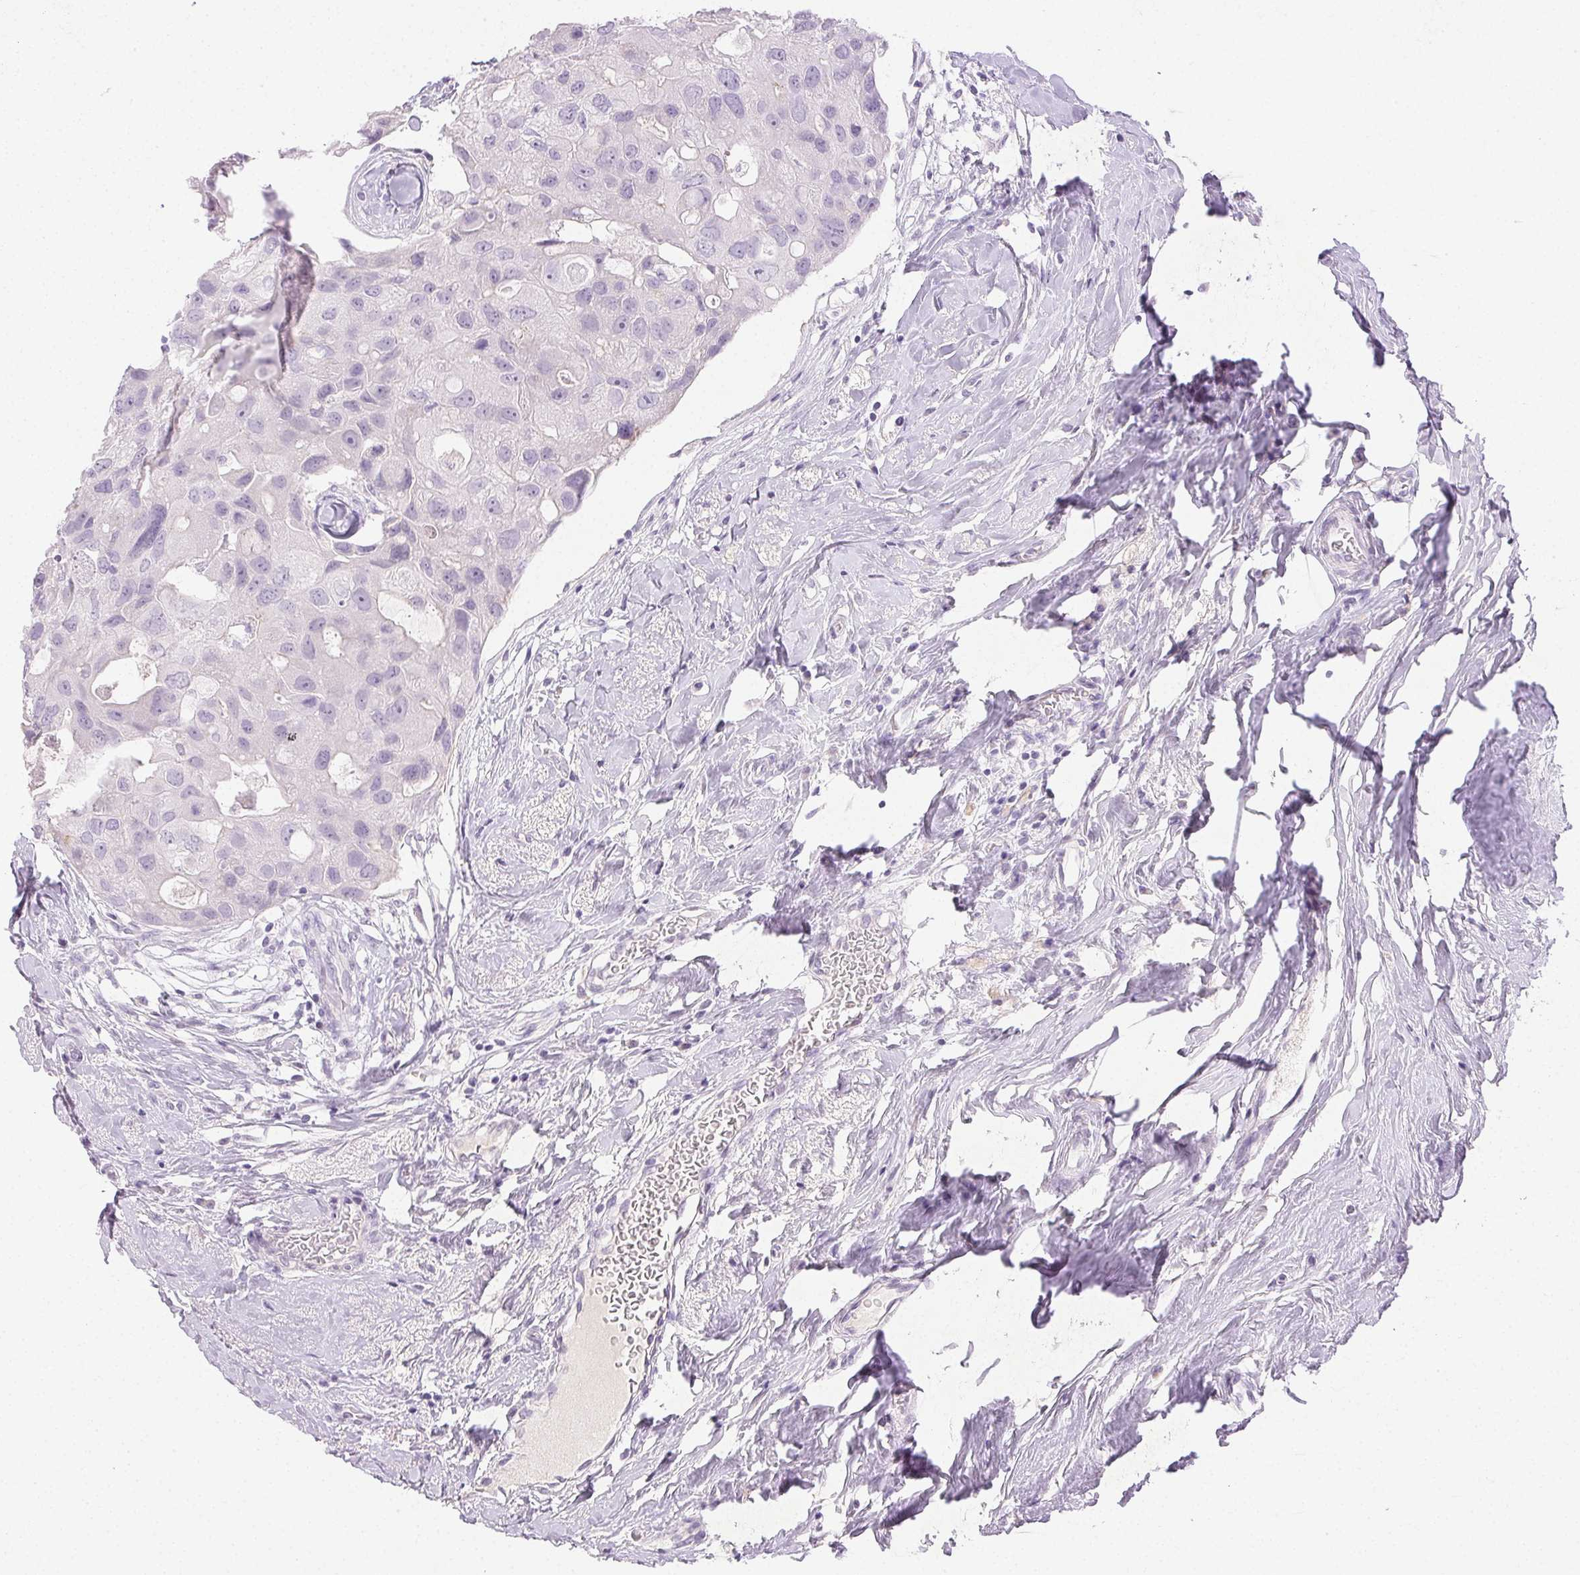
{"staining": {"intensity": "negative", "quantity": "none", "location": "none"}, "tissue": "breast cancer", "cell_type": "Tumor cells", "image_type": "cancer", "snomed": [{"axis": "morphology", "description": "Duct carcinoma"}, {"axis": "topography", "description": "Breast"}], "caption": "Image shows no protein positivity in tumor cells of breast cancer (invasive ductal carcinoma) tissue.", "gene": "EMX2", "patient": {"sex": "female", "age": 43}}